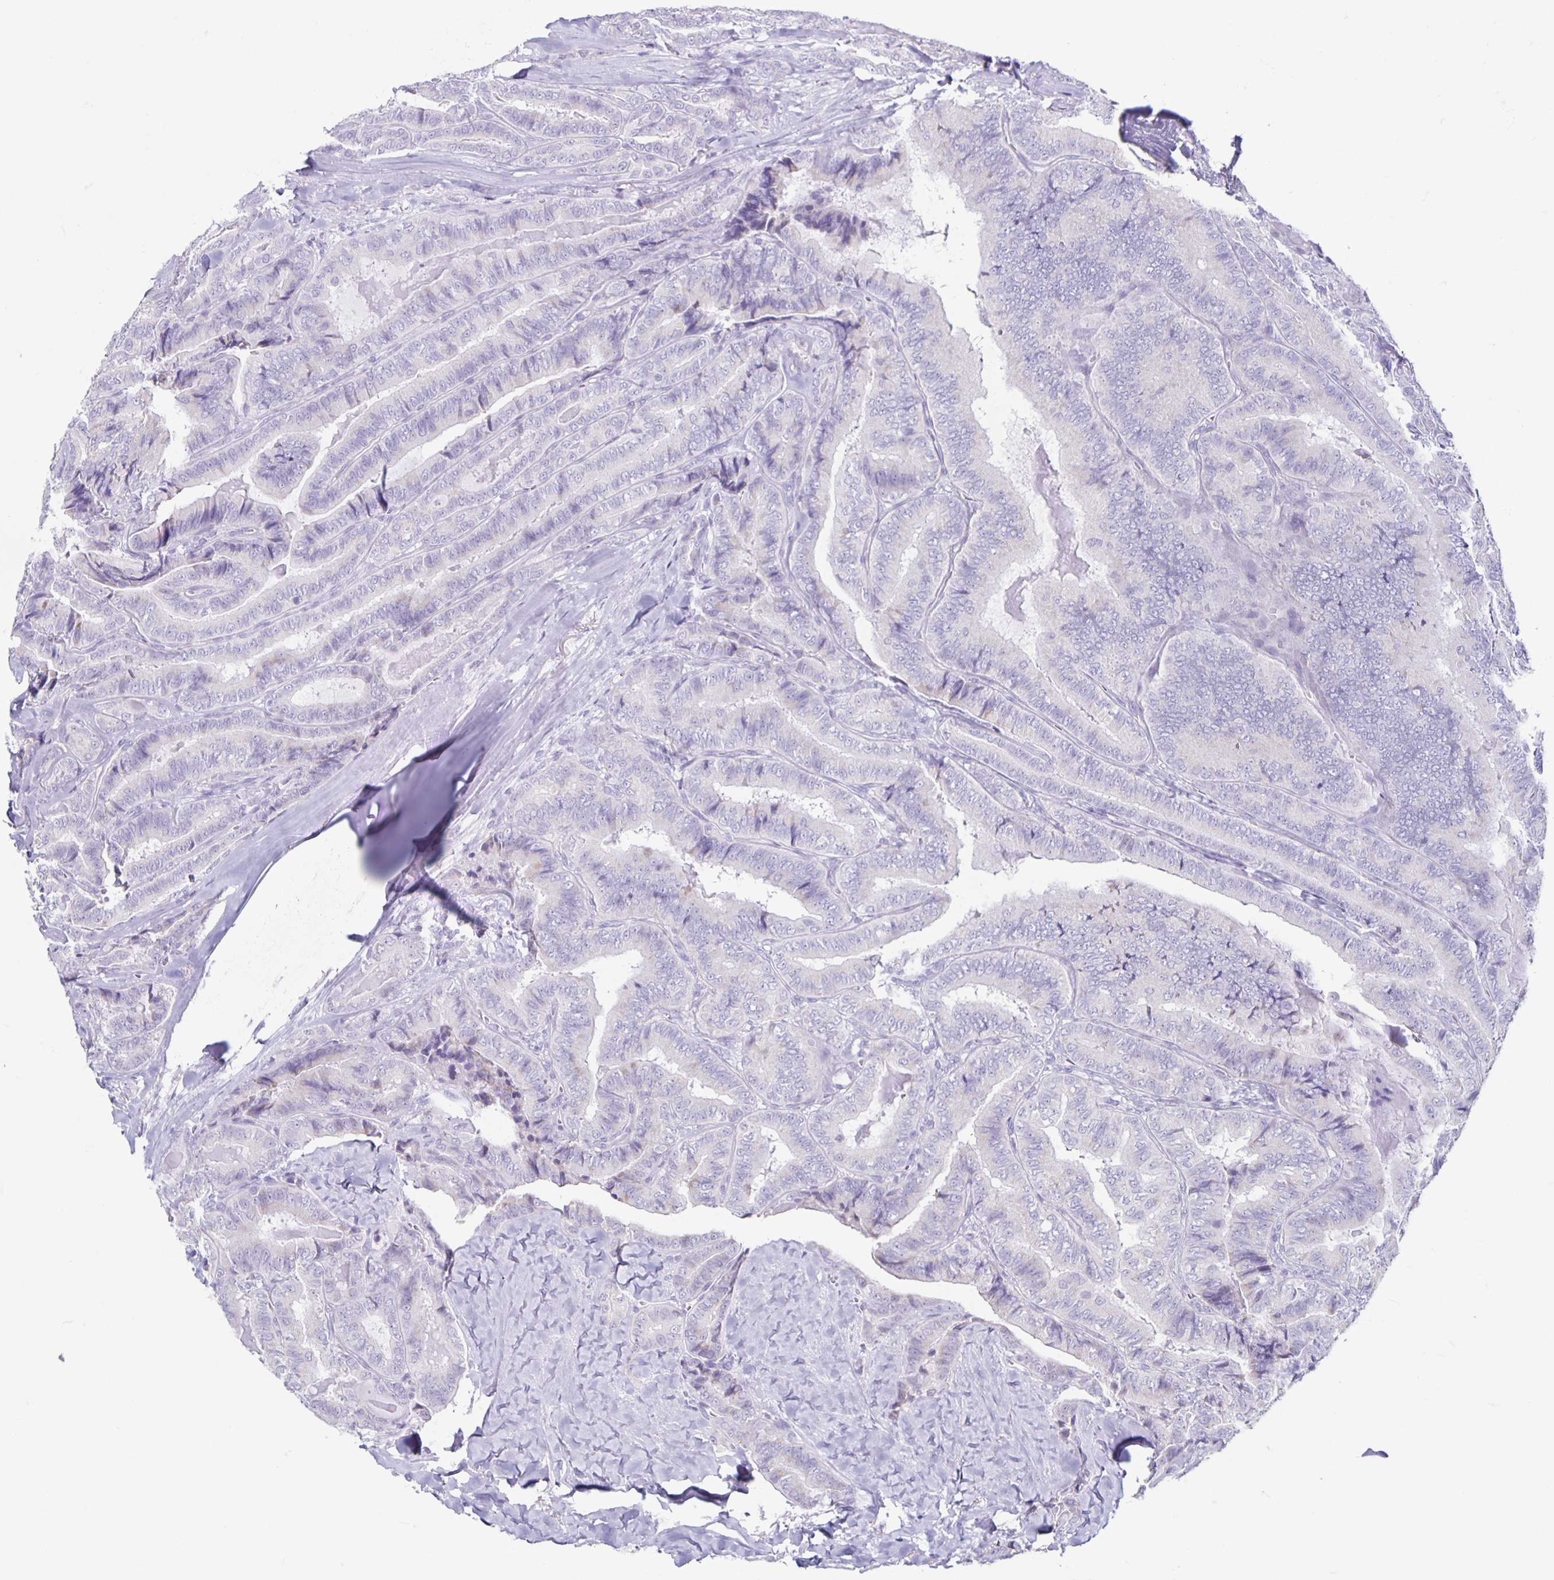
{"staining": {"intensity": "negative", "quantity": "none", "location": "none"}, "tissue": "thyroid cancer", "cell_type": "Tumor cells", "image_type": "cancer", "snomed": [{"axis": "morphology", "description": "Papillary adenocarcinoma, NOS"}, {"axis": "topography", "description": "Thyroid gland"}], "caption": "A histopathology image of human thyroid papillary adenocarcinoma is negative for staining in tumor cells. (DAB immunohistochemistry with hematoxylin counter stain).", "gene": "CT45A5", "patient": {"sex": "male", "age": 61}}